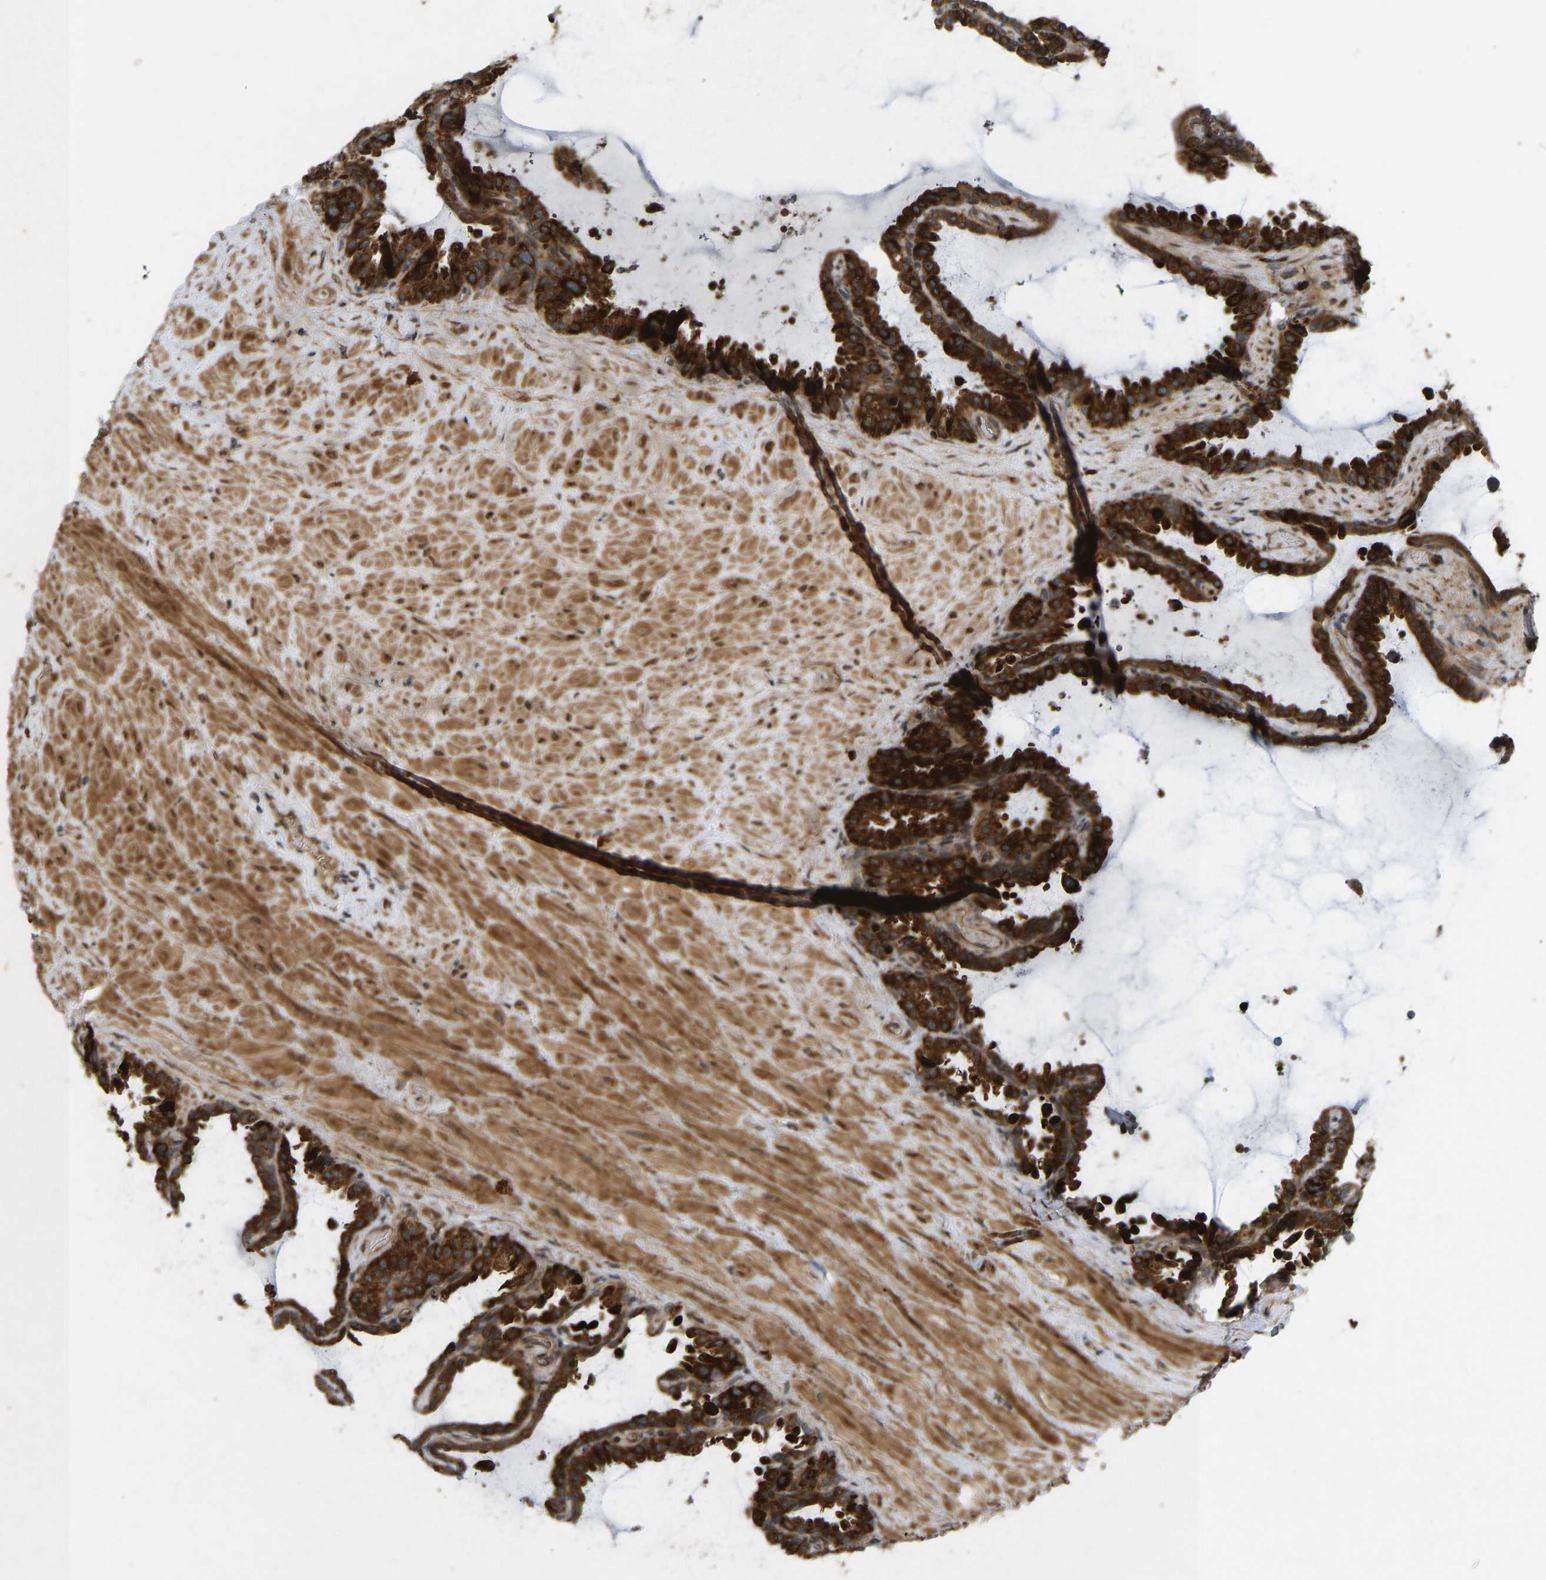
{"staining": {"intensity": "strong", "quantity": ">75%", "location": "cytoplasmic/membranous"}, "tissue": "seminal vesicle", "cell_type": "Glandular cells", "image_type": "normal", "snomed": [{"axis": "morphology", "description": "Normal tissue, NOS"}, {"axis": "topography", "description": "Seminal veicle"}], "caption": "IHC histopathology image of benign seminal vesicle stained for a protein (brown), which demonstrates high levels of strong cytoplasmic/membranous positivity in approximately >75% of glandular cells.", "gene": "RPN2", "patient": {"sex": "male", "age": 46}}